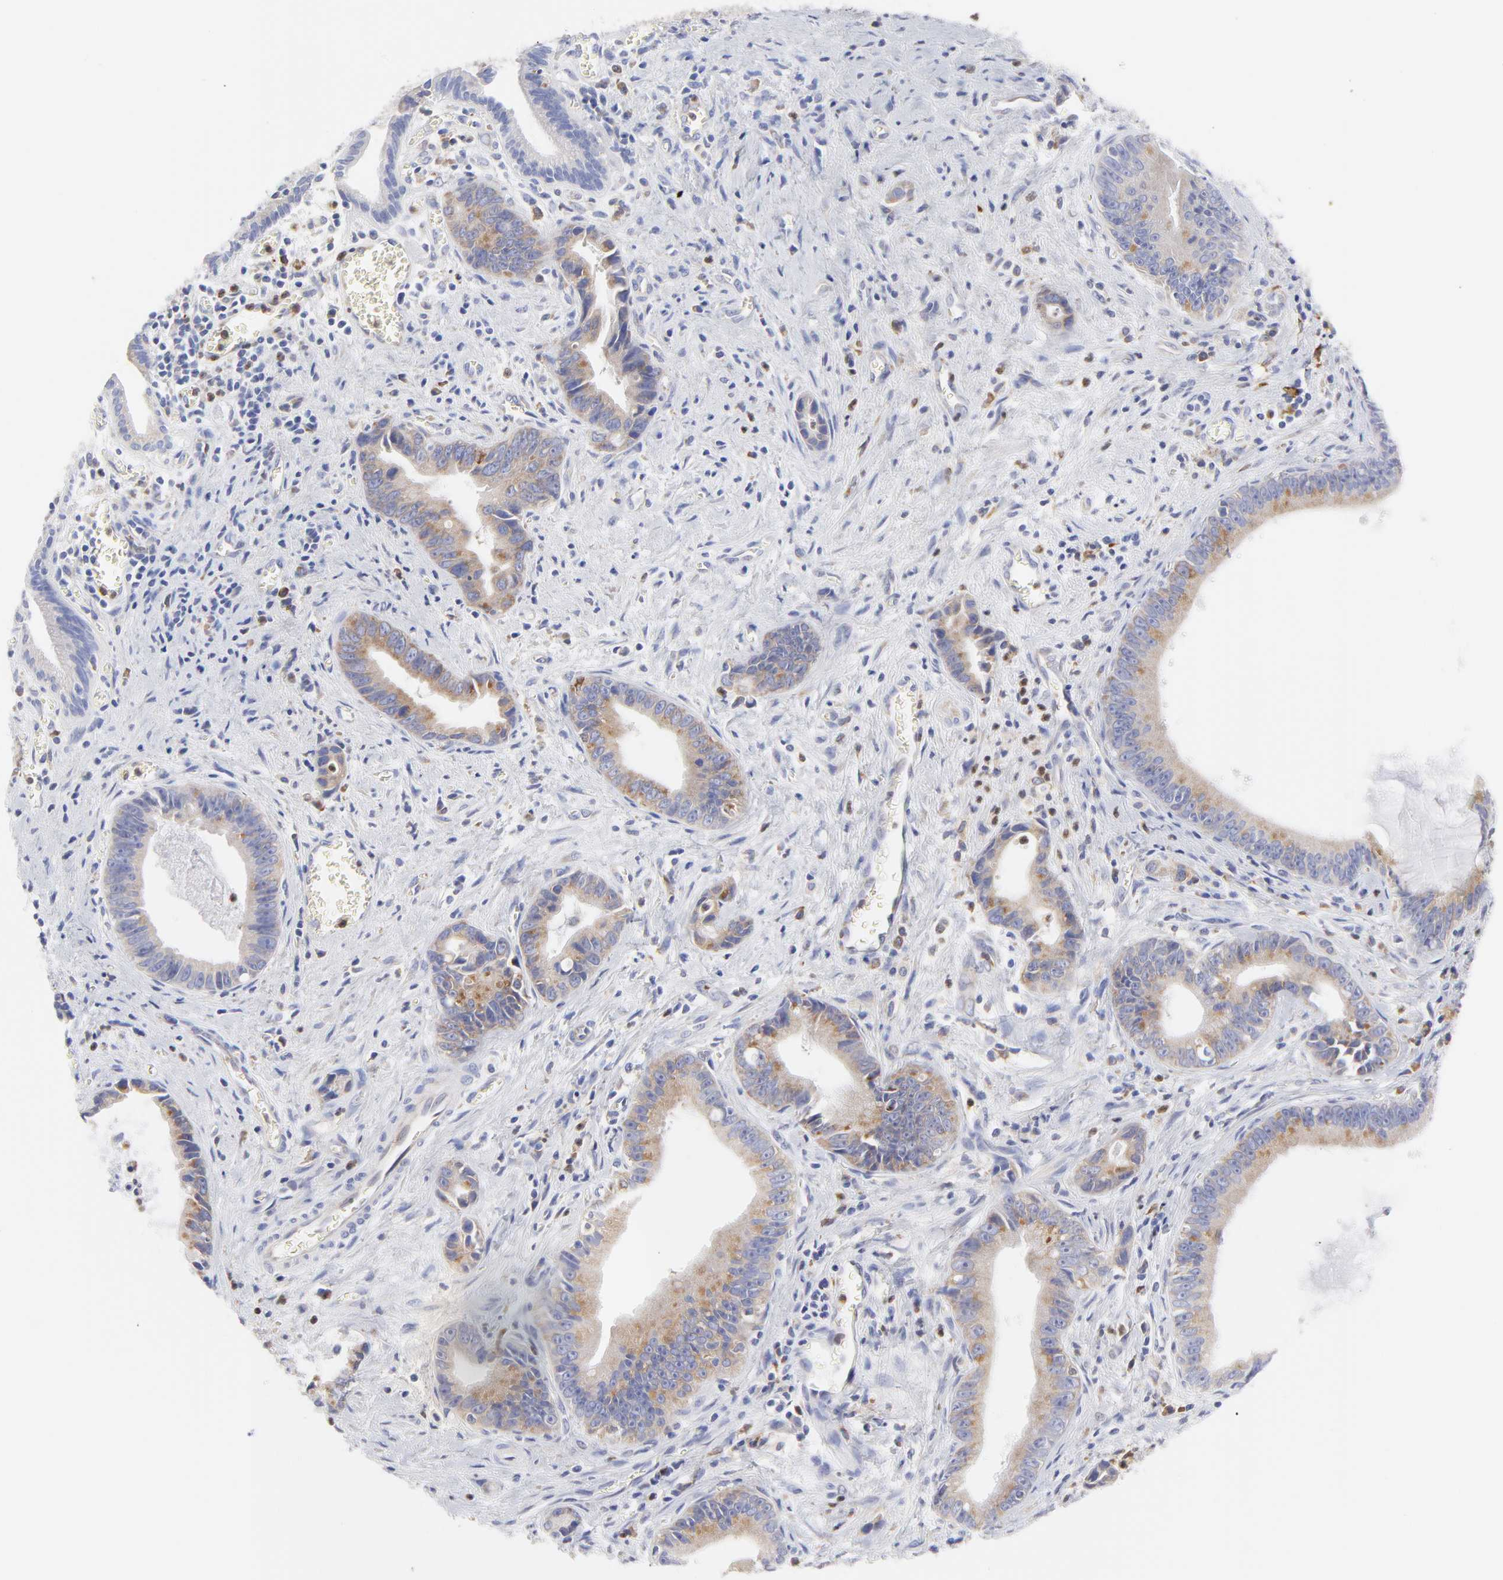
{"staining": {"intensity": "moderate", "quantity": ">75%", "location": "cytoplasmic/membranous"}, "tissue": "liver cancer", "cell_type": "Tumor cells", "image_type": "cancer", "snomed": [{"axis": "morphology", "description": "Cholangiocarcinoma"}, {"axis": "topography", "description": "Liver"}], "caption": "Brown immunohistochemical staining in human liver cholangiocarcinoma demonstrates moderate cytoplasmic/membranous staining in approximately >75% of tumor cells.", "gene": "MOSPD2", "patient": {"sex": "female", "age": 55}}